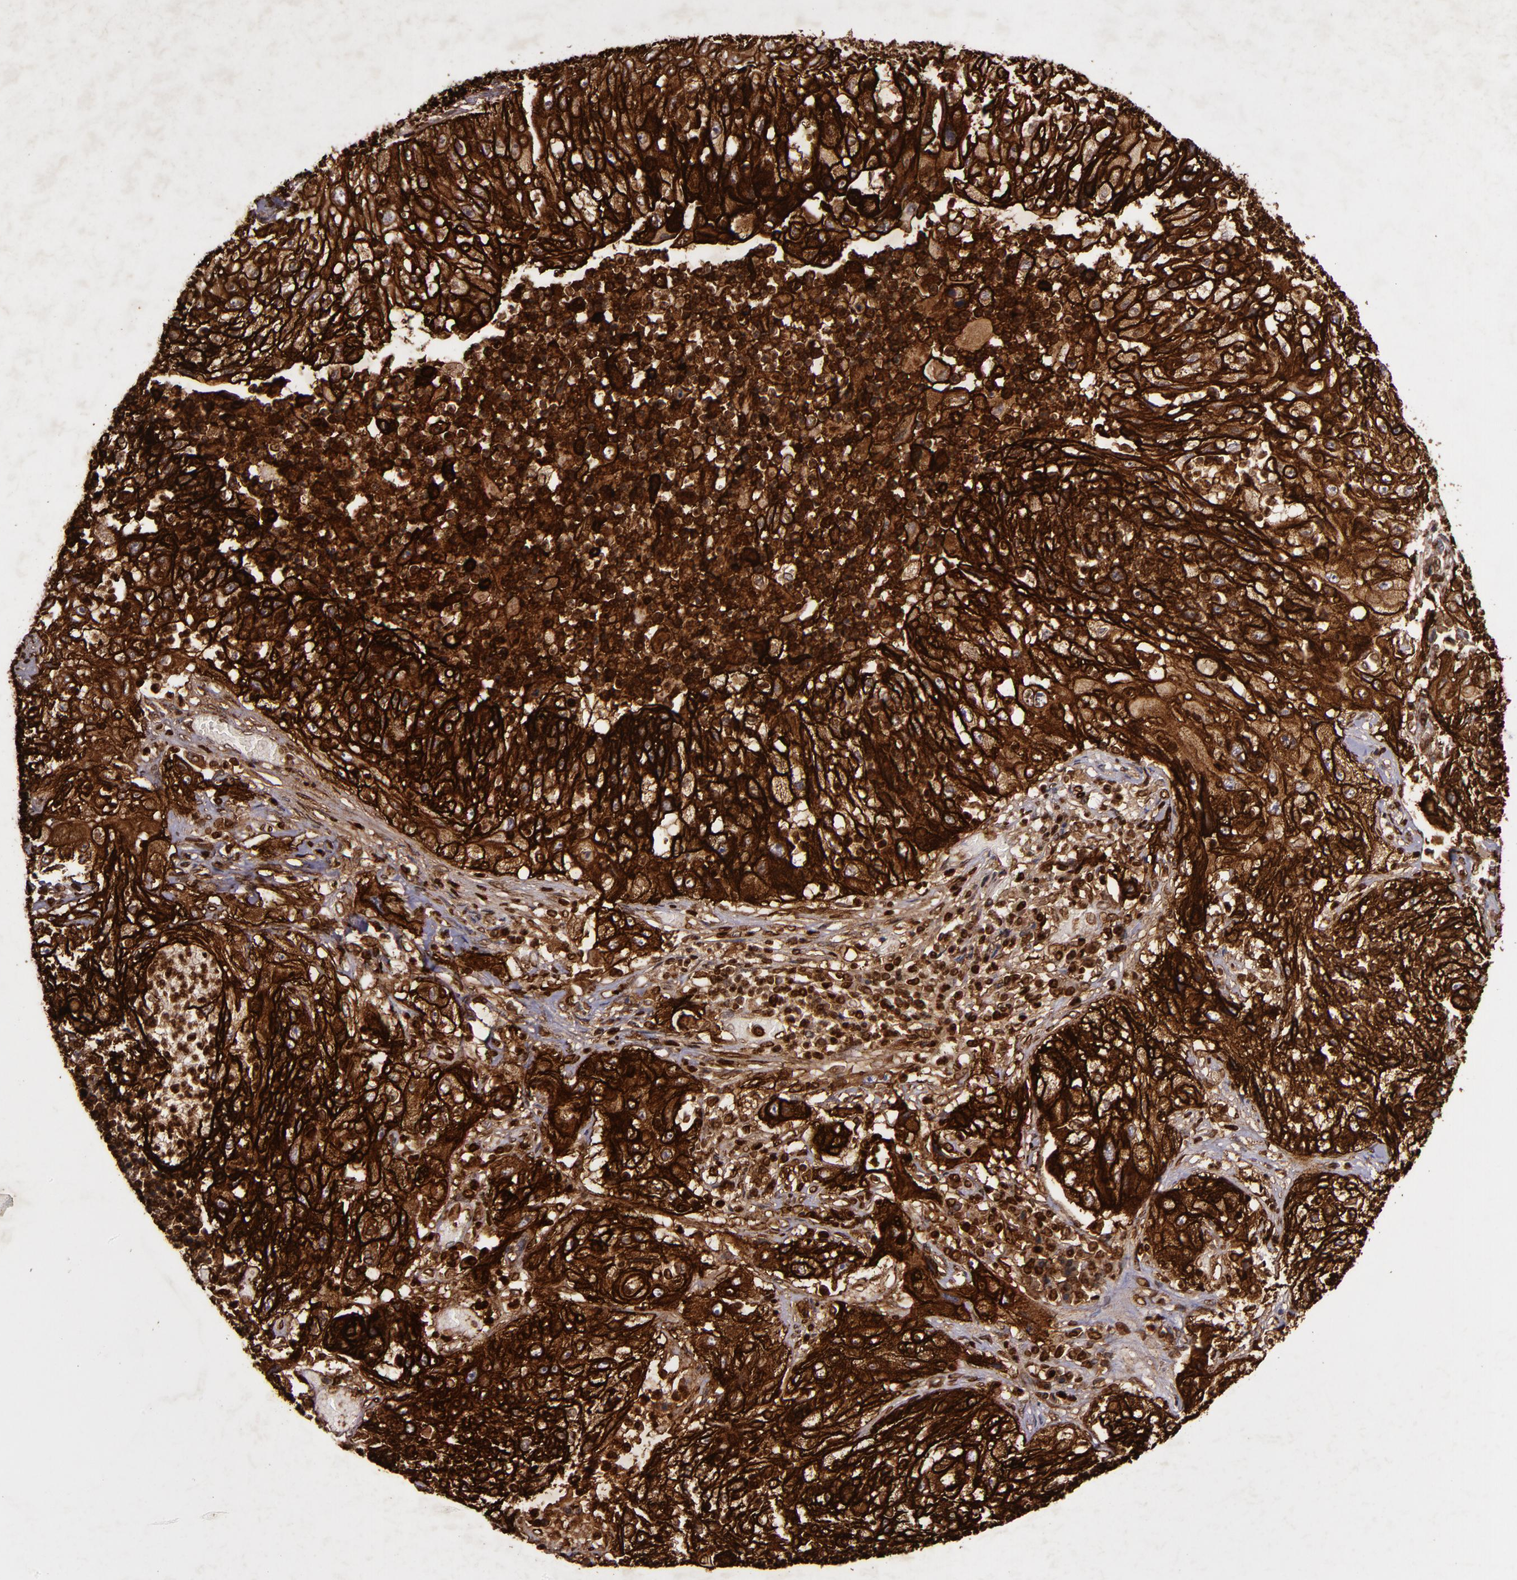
{"staining": {"intensity": "strong", "quantity": ">75%", "location": "cytoplasmic/membranous"}, "tissue": "lung cancer", "cell_type": "Tumor cells", "image_type": "cancer", "snomed": [{"axis": "morphology", "description": "Inflammation, NOS"}, {"axis": "morphology", "description": "Squamous cell carcinoma, NOS"}, {"axis": "topography", "description": "Lymph node"}, {"axis": "topography", "description": "Soft tissue"}, {"axis": "topography", "description": "Lung"}], "caption": "IHC histopathology image of neoplastic tissue: human lung squamous cell carcinoma stained using immunohistochemistry shows high levels of strong protein expression localized specifically in the cytoplasmic/membranous of tumor cells, appearing as a cytoplasmic/membranous brown color.", "gene": "MFGE8", "patient": {"sex": "male", "age": 66}}